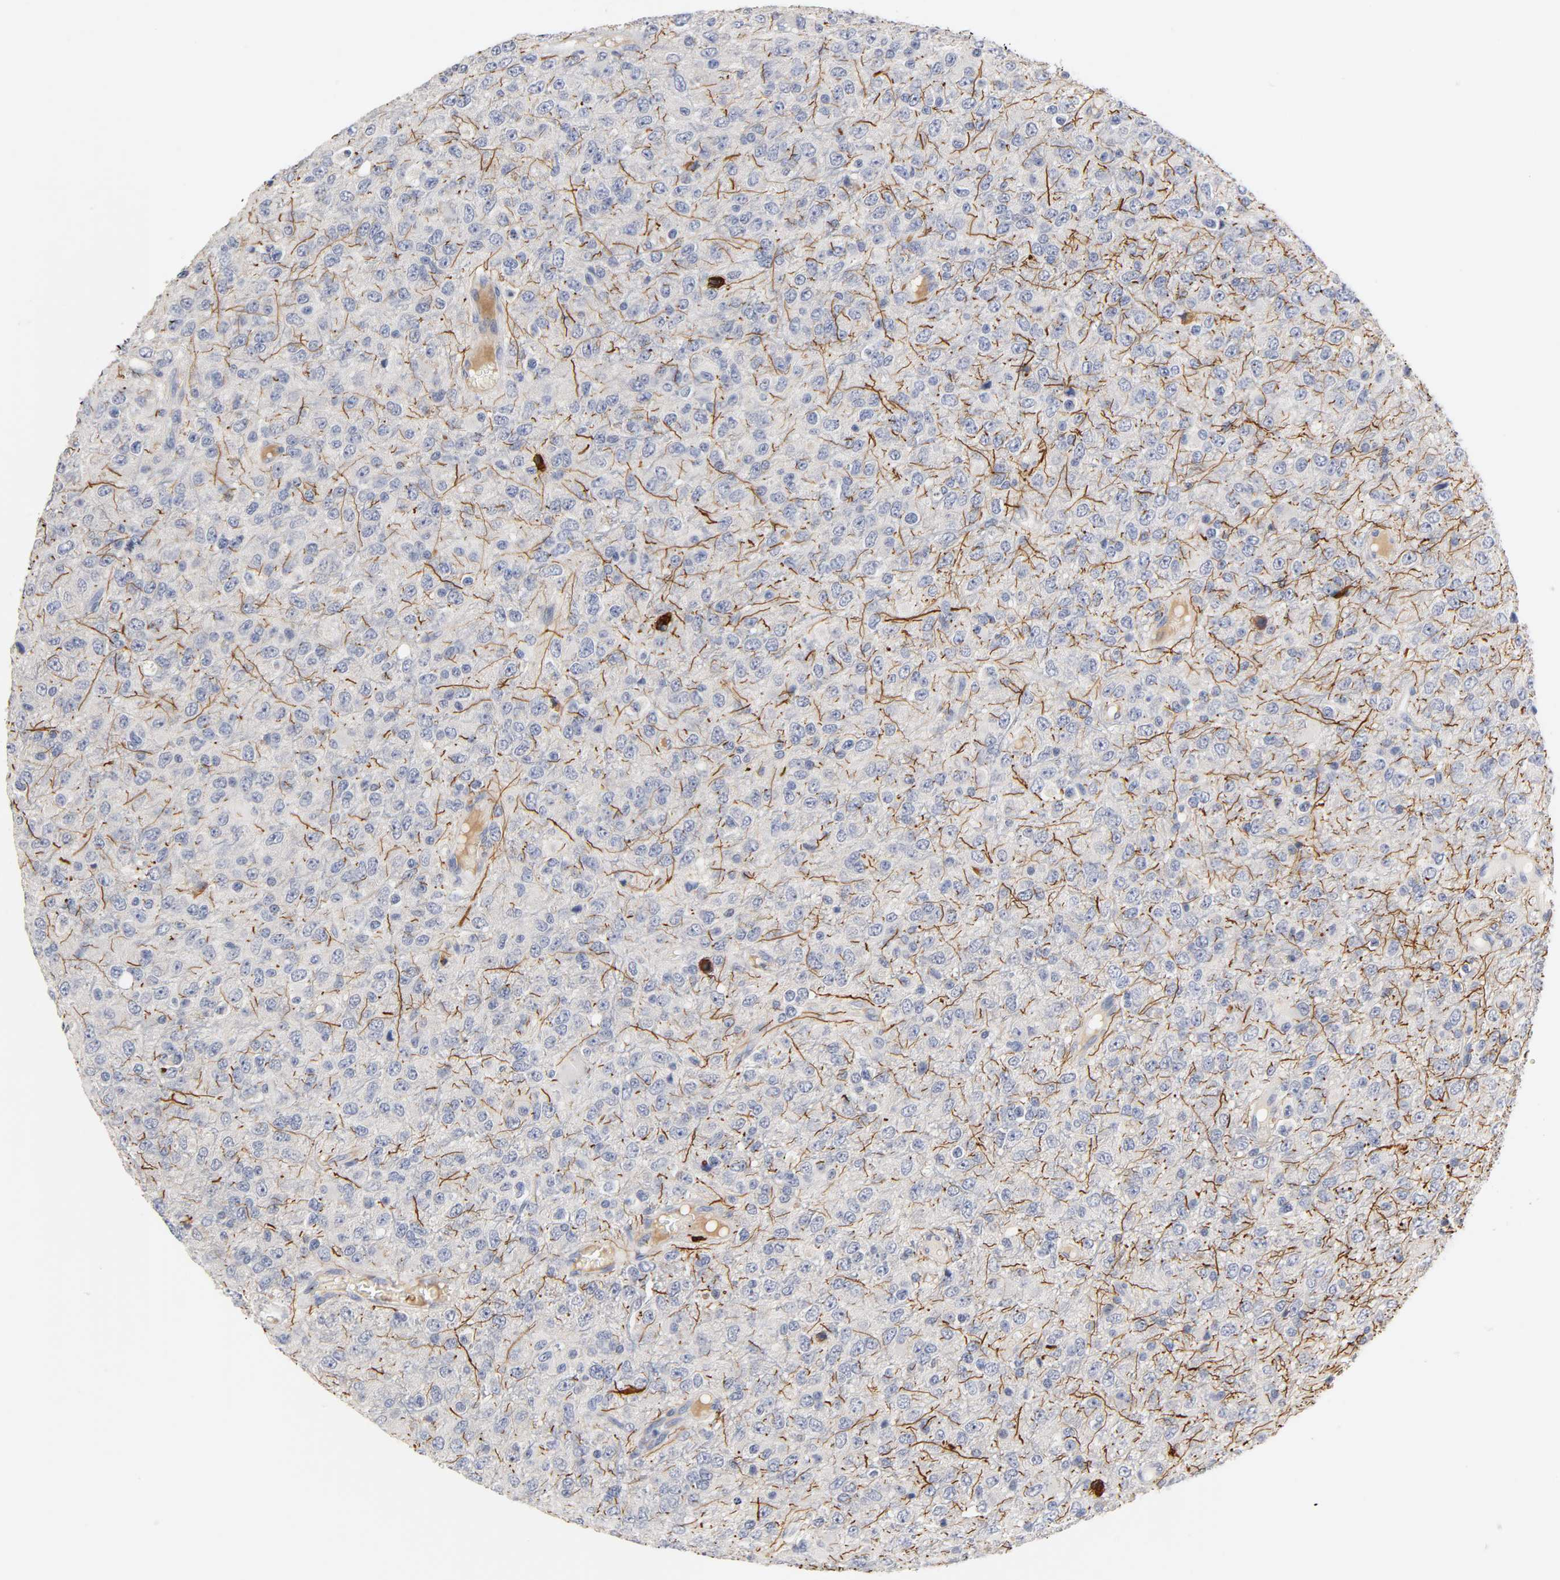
{"staining": {"intensity": "strong", "quantity": "<25%", "location": "cytoplasmic/membranous"}, "tissue": "glioma", "cell_type": "Tumor cells", "image_type": "cancer", "snomed": [{"axis": "morphology", "description": "Glioma, malignant, High grade"}, {"axis": "topography", "description": "pancreas cauda"}], "caption": "A medium amount of strong cytoplasmic/membranous staining is present in approximately <25% of tumor cells in glioma tissue. (brown staining indicates protein expression, while blue staining denotes nuclei).", "gene": "OVOL1", "patient": {"sex": "male", "age": 60}}